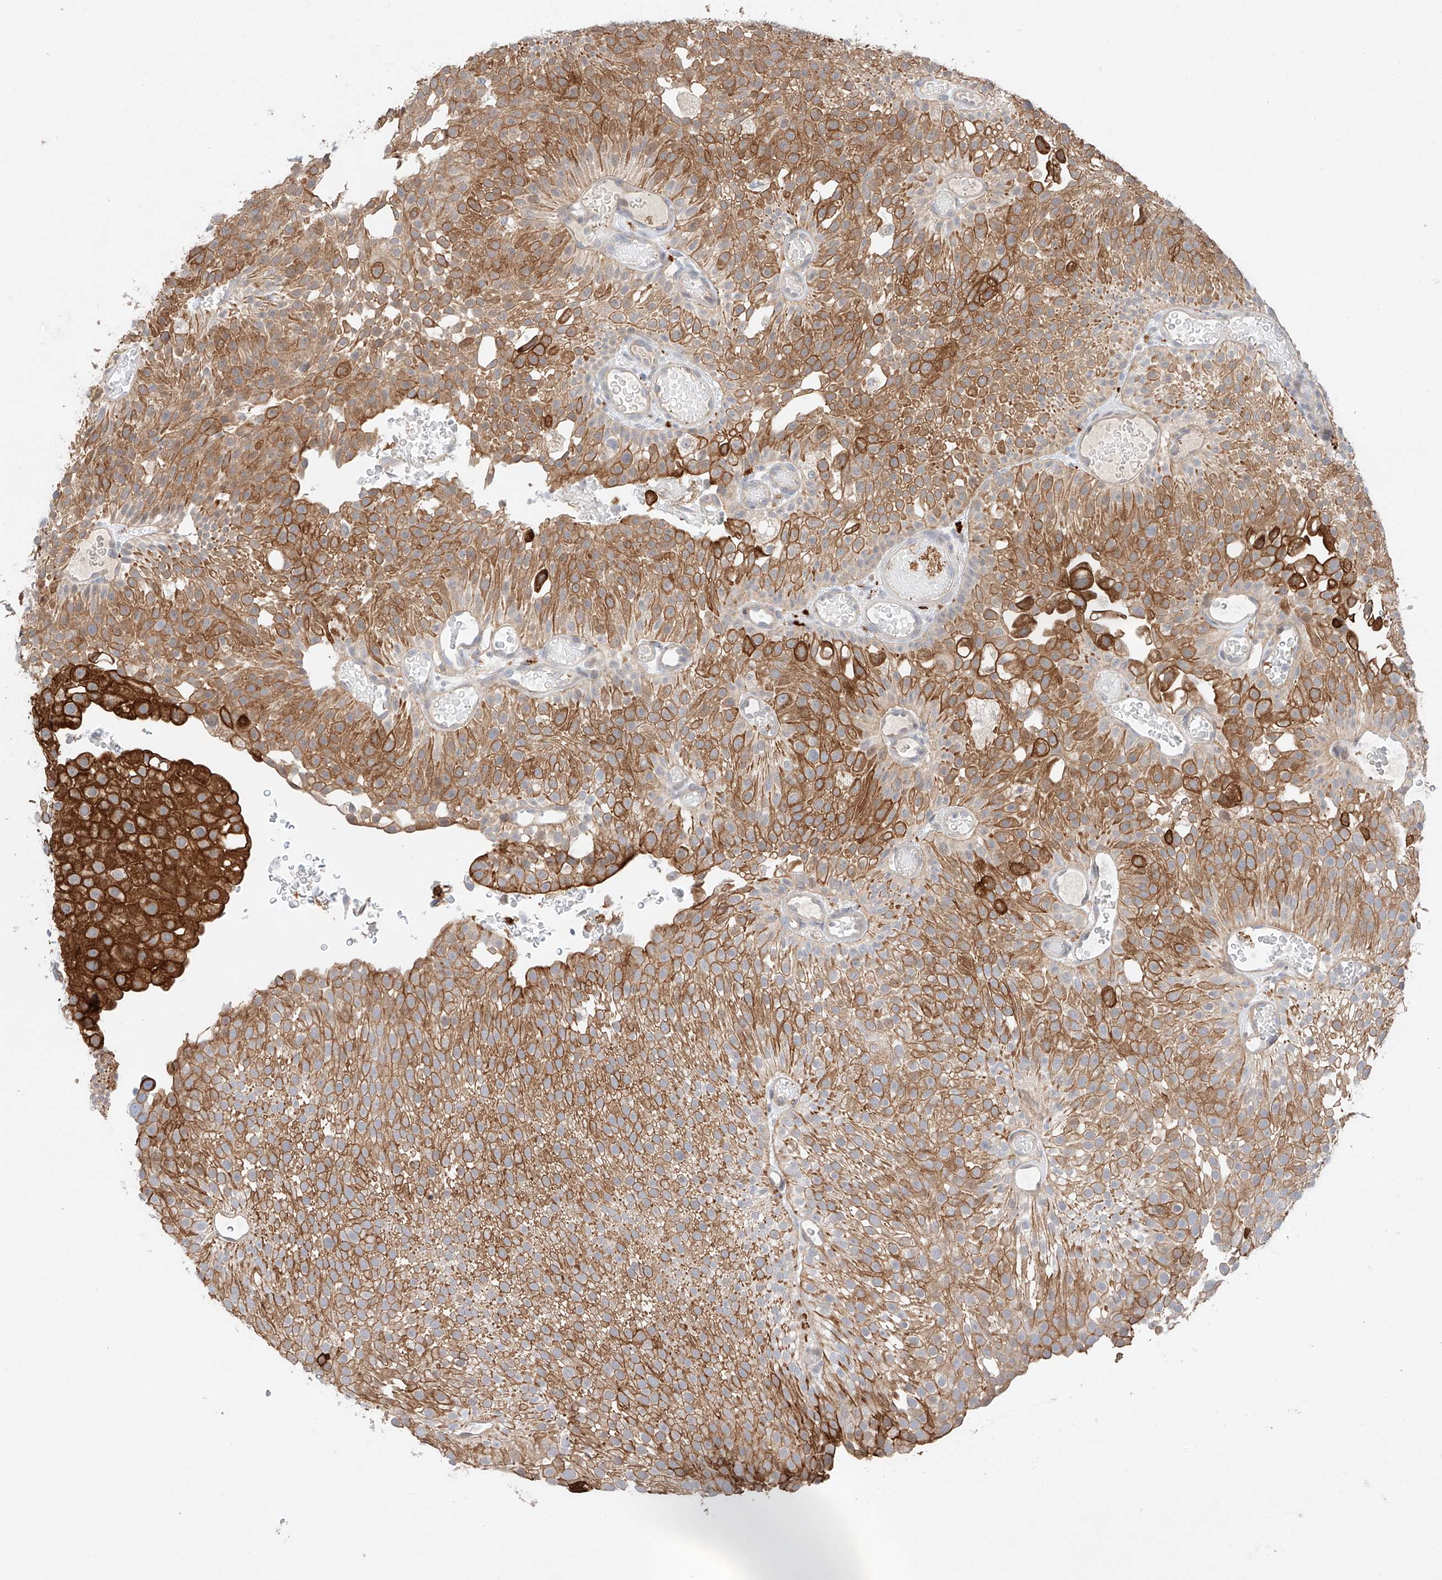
{"staining": {"intensity": "strong", "quantity": ">75%", "location": "cytoplasmic/membranous"}, "tissue": "urothelial cancer", "cell_type": "Tumor cells", "image_type": "cancer", "snomed": [{"axis": "morphology", "description": "Urothelial carcinoma, Low grade"}, {"axis": "topography", "description": "Urinary bladder"}], "caption": "Approximately >75% of tumor cells in human urothelial carcinoma (low-grade) reveal strong cytoplasmic/membranous protein expression as visualized by brown immunohistochemical staining.", "gene": "GCNT1", "patient": {"sex": "male", "age": 78}}